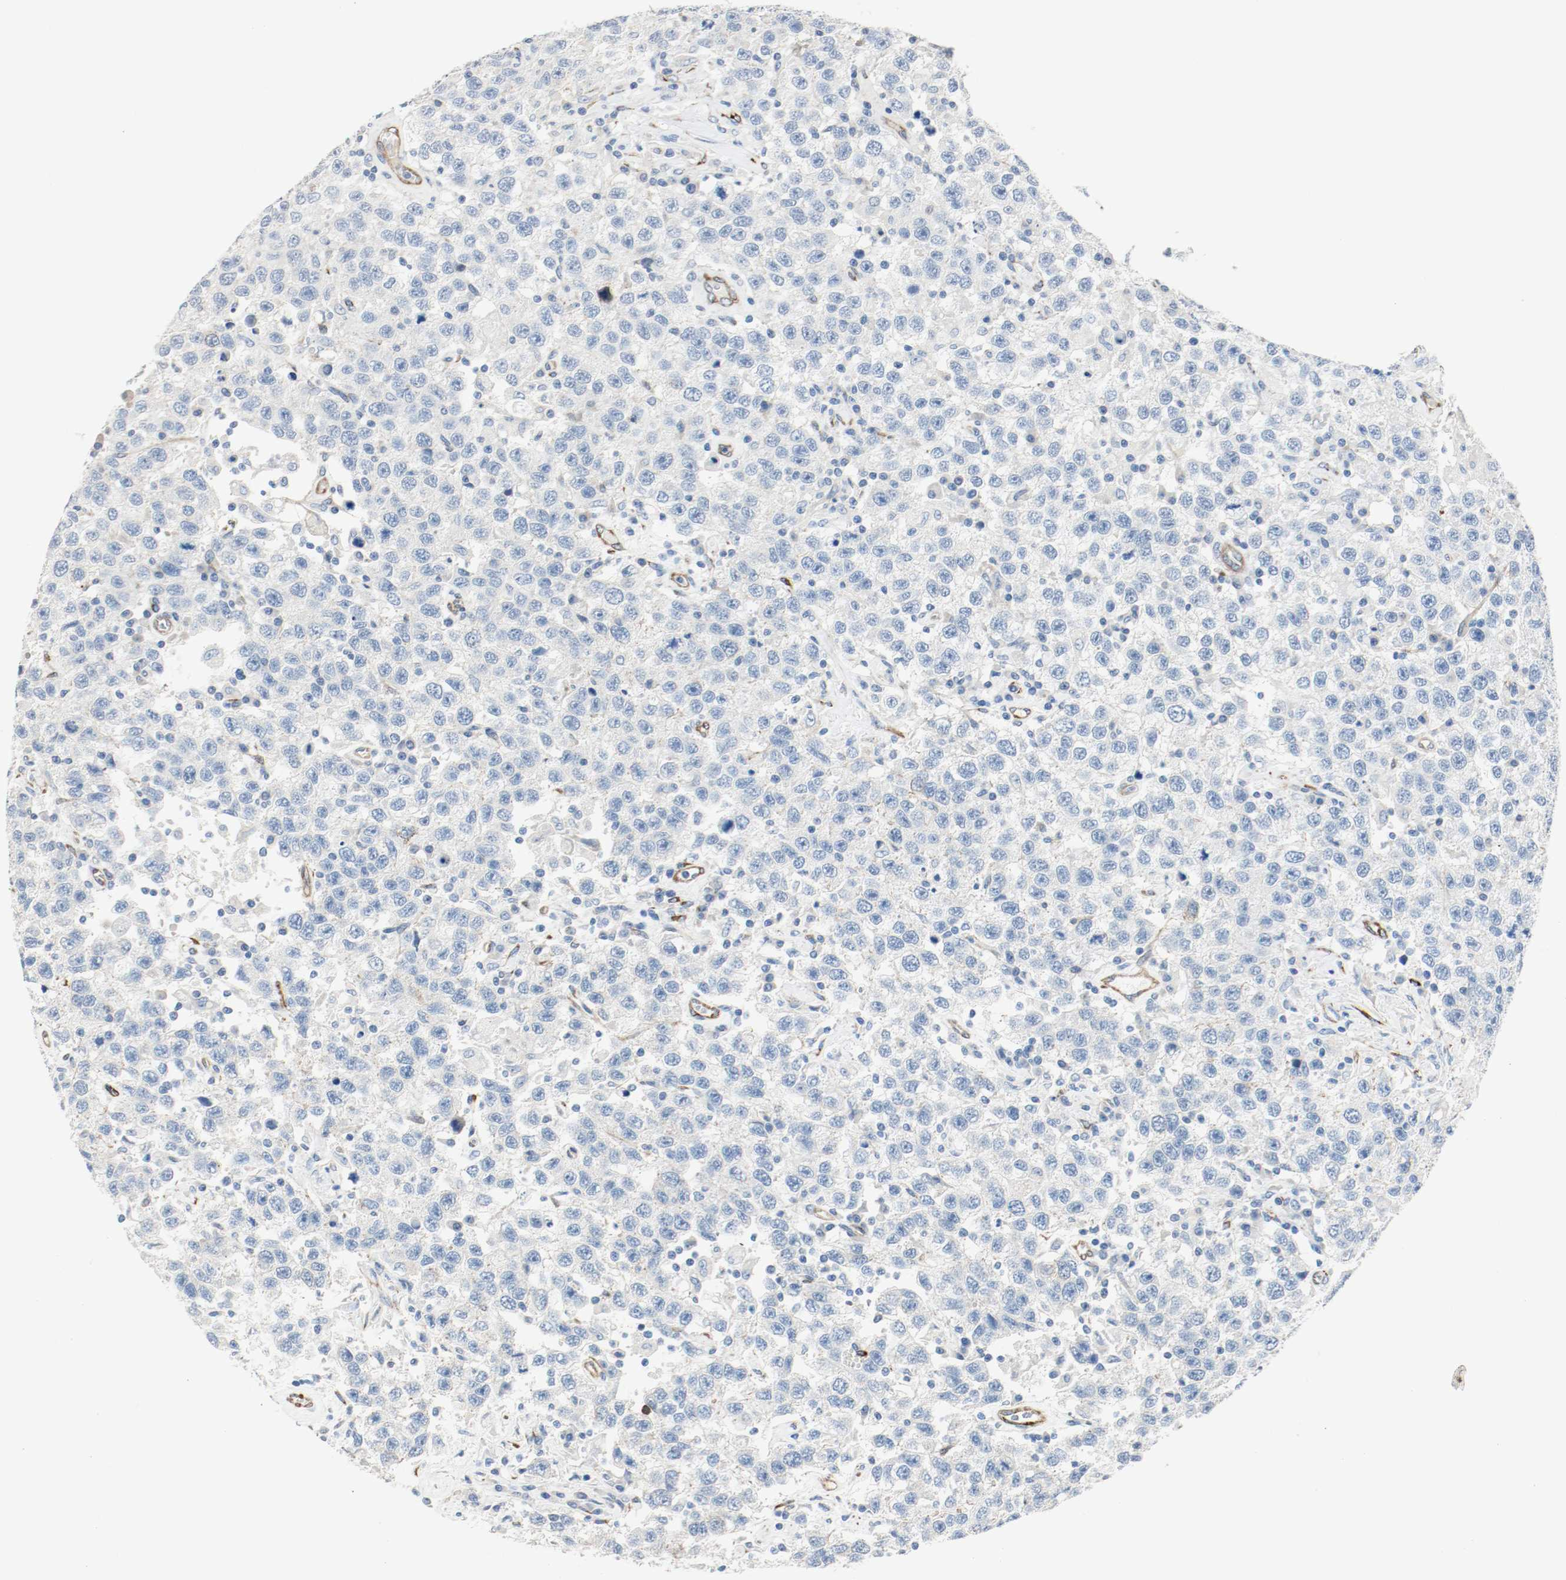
{"staining": {"intensity": "negative", "quantity": "none", "location": "none"}, "tissue": "testis cancer", "cell_type": "Tumor cells", "image_type": "cancer", "snomed": [{"axis": "morphology", "description": "Seminoma, NOS"}, {"axis": "topography", "description": "Testis"}], "caption": "There is no significant positivity in tumor cells of seminoma (testis).", "gene": "LAMB1", "patient": {"sex": "male", "age": 41}}